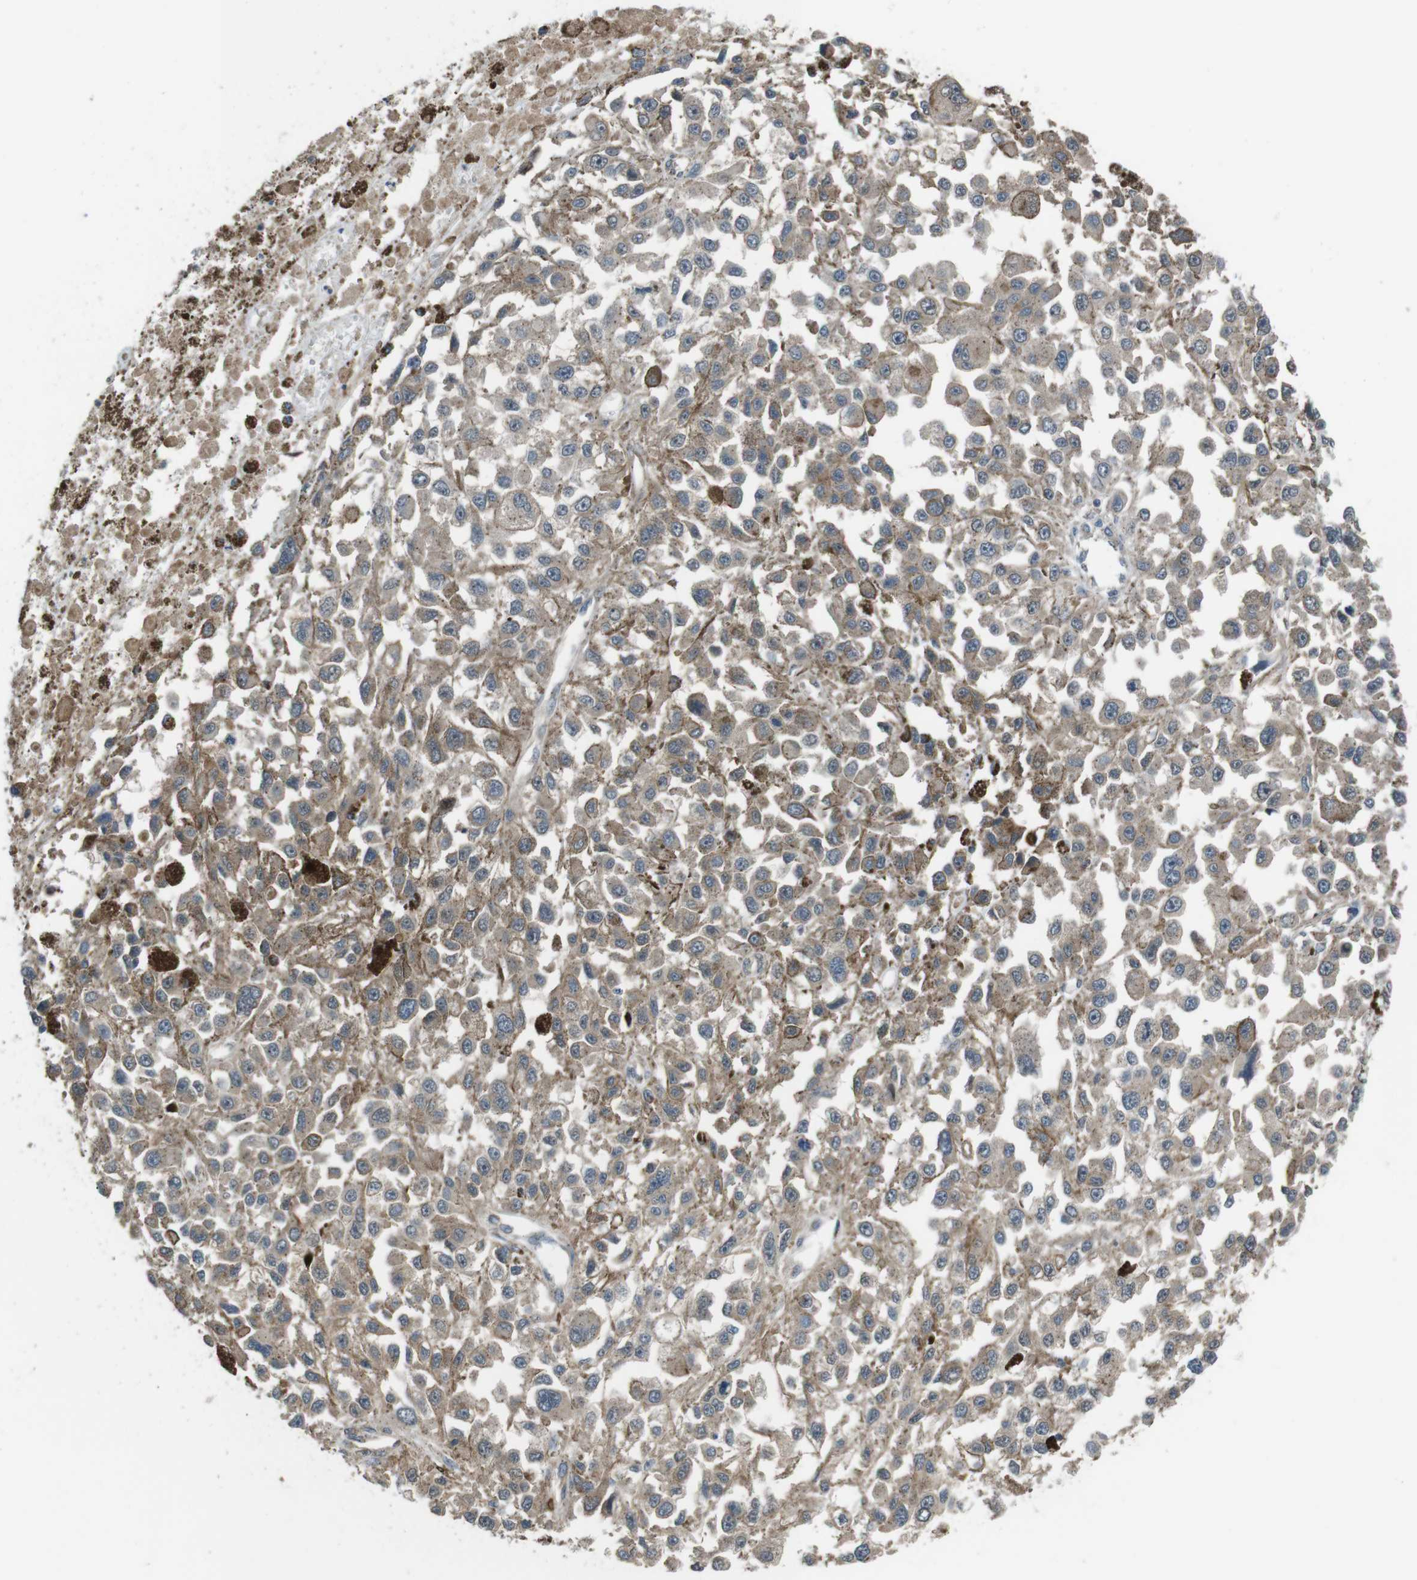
{"staining": {"intensity": "weak", "quantity": ">75%", "location": "cytoplasmic/membranous"}, "tissue": "melanoma", "cell_type": "Tumor cells", "image_type": "cancer", "snomed": [{"axis": "morphology", "description": "Malignant melanoma, Metastatic site"}, {"axis": "topography", "description": "Lymph node"}], "caption": "Immunohistochemistry staining of melanoma, which reveals low levels of weak cytoplasmic/membranous positivity in approximately >75% of tumor cells indicating weak cytoplasmic/membranous protein staining. The staining was performed using DAB (3,3'-diaminobenzidine) (brown) for protein detection and nuclei were counterstained in hematoxylin (blue).", "gene": "SLC22A23", "patient": {"sex": "male", "age": 59}}